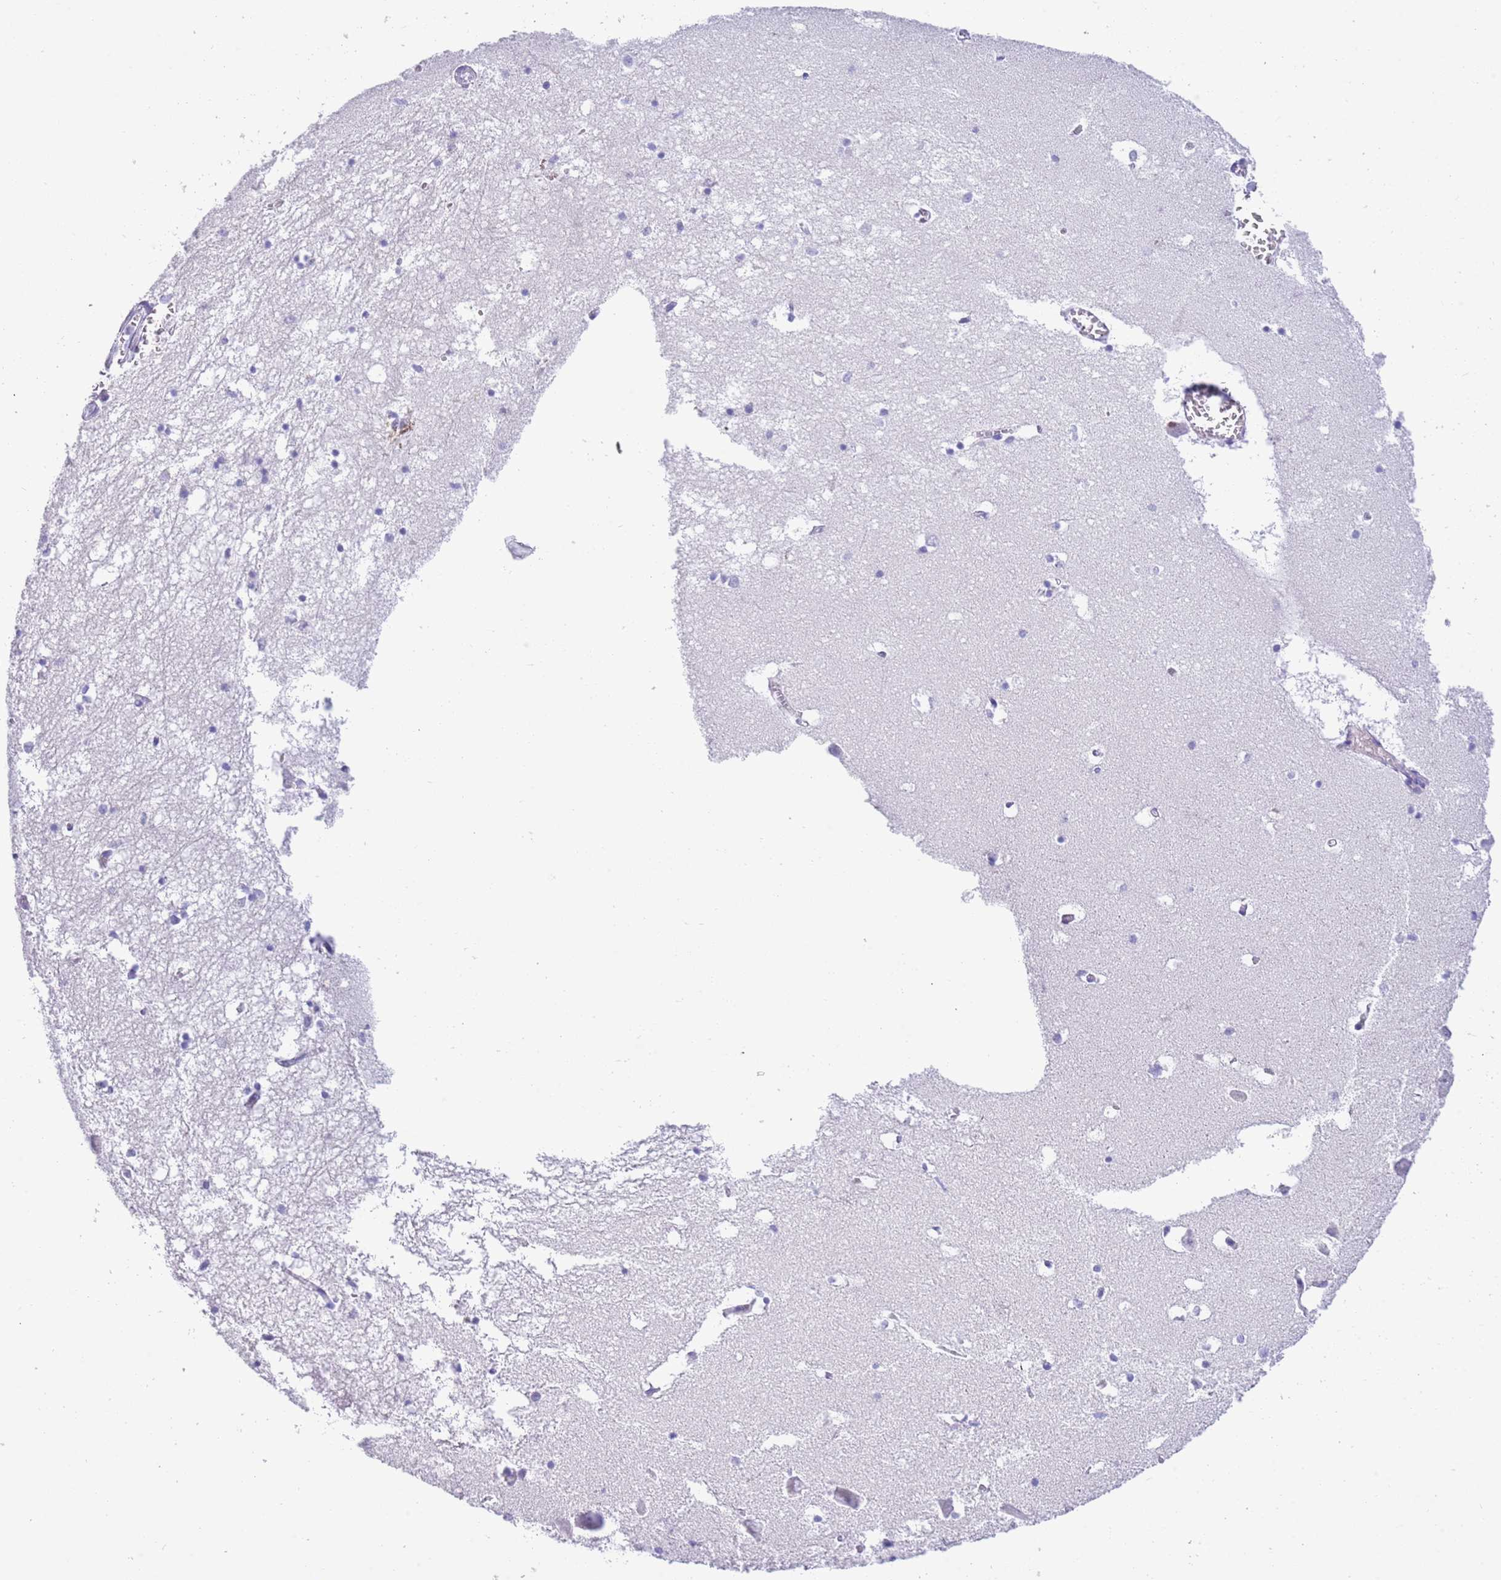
{"staining": {"intensity": "negative", "quantity": "none", "location": "none"}, "tissue": "hippocampus", "cell_type": "Glial cells", "image_type": "normal", "snomed": [{"axis": "morphology", "description": "Normal tissue, NOS"}, {"axis": "topography", "description": "Hippocampus"}], "caption": "An immunohistochemistry image of benign hippocampus is shown. There is no staining in glial cells of hippocampus.", "gene": "ACR", "patient": {"sex": "male", "age": 70}}